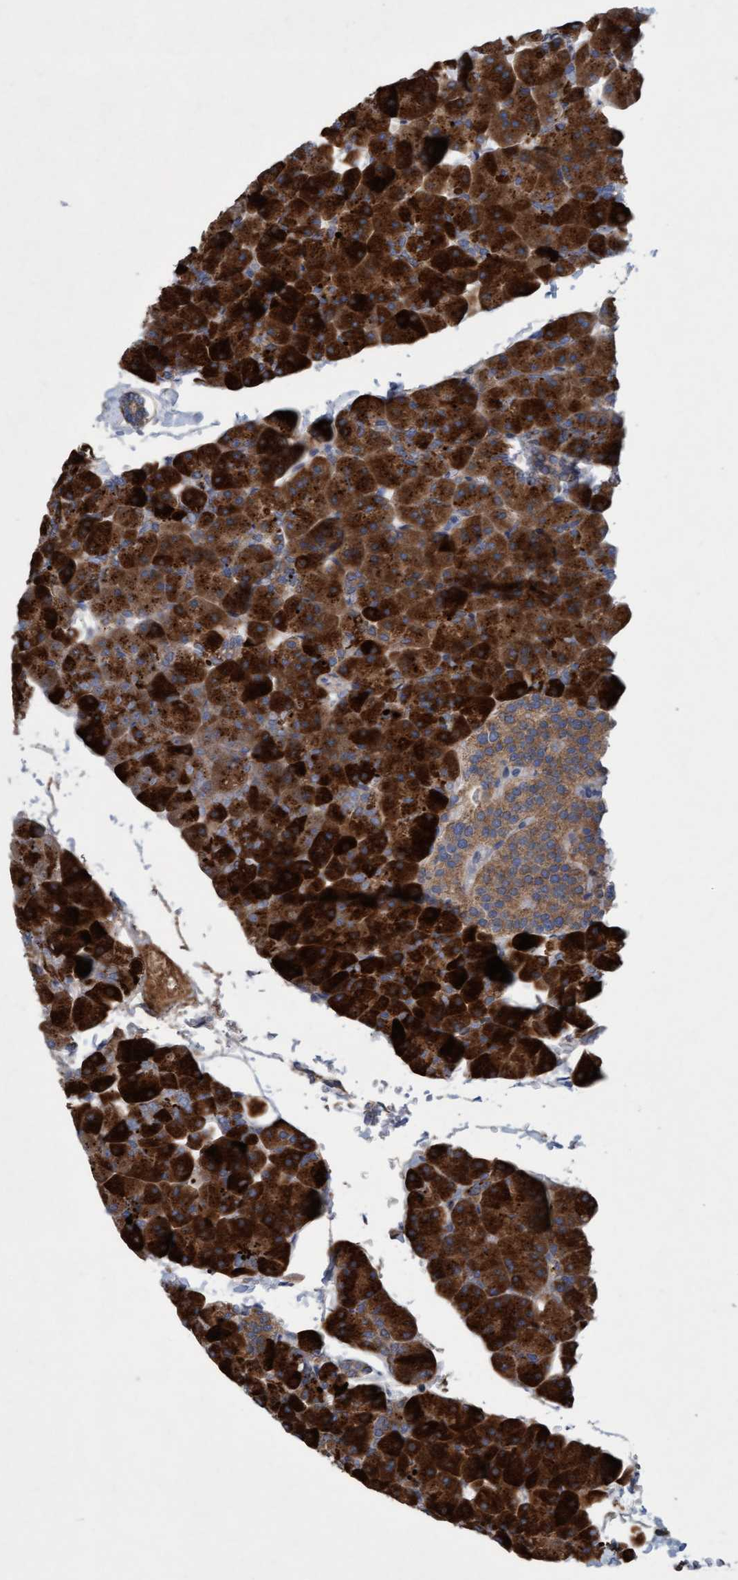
{"staining": {"intensity": "strong", "quantity": ">75%", "location": "cytoplasmic/membranous"}, "tissue": "pancreas", "cell_type": "Exocrine glandular cells", "image_type": "normal", "snomed": [{"axis": "morphology", "description": "Normal tissue, NOS"}, {"axis": "topography", "description": "Pancreas"}], "caption": "Immunohistochemistry staining of benign pancreas, which exhibits high levels of strong cytoplasmic/membranous staining in about >75% of exocrine glandular cells indicating strong cytoplasmic/membranous protein staining. The staining was performed using DAB (3,3'-diaminobenzidine) (brown) for protein detection and nuclei were counterstained in hematoxylin (blue).", "gene": "DDHD2", "patient": {"sex": "male", "age": 35}}